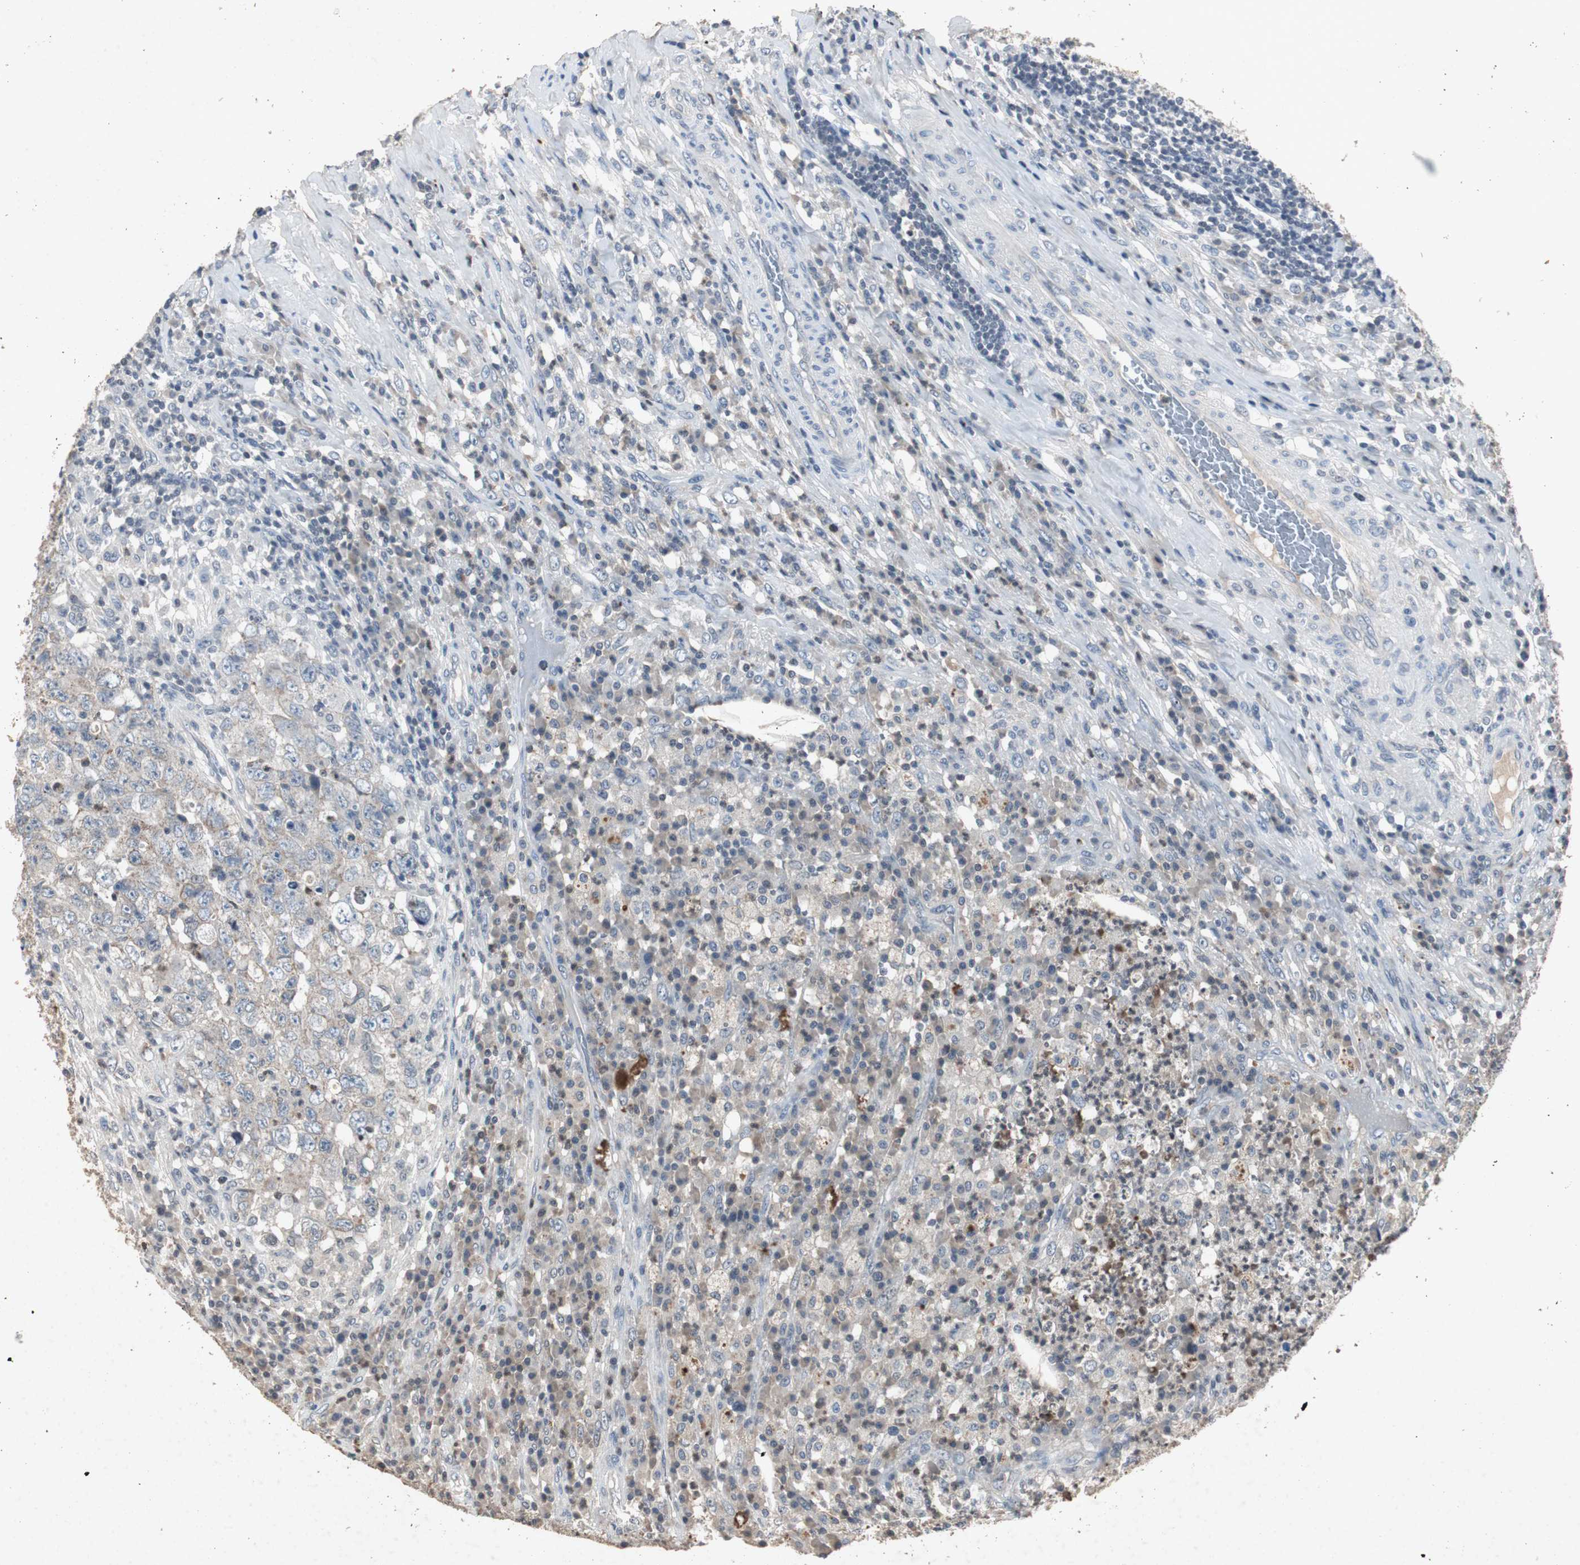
{"staining": {"intensity": "weak", "quantity": "25%-75%", "location": "cytoplasmic/membranous"}, "tissue": "testis cancer", "cell_type": "Tumor cells", "image_type": "cancer", "snomed": [{"axis": "morphology", "description": "Necrosis, NOS"}, {"axis": "morphology", "description": "Carcinoma, Embryonal, NOS"}, {"axis": "topography", "description": "Testis"}], "caption": "Testis cancer (embryonal carcinoma) tissue shows weak cytoplasmic/membranous positivity in approximately 25%-75% of tumor cells, visualized by immunohistochemistry.", "gene": "ADNP2", "patient": {"sex": "male", "age": 19}}